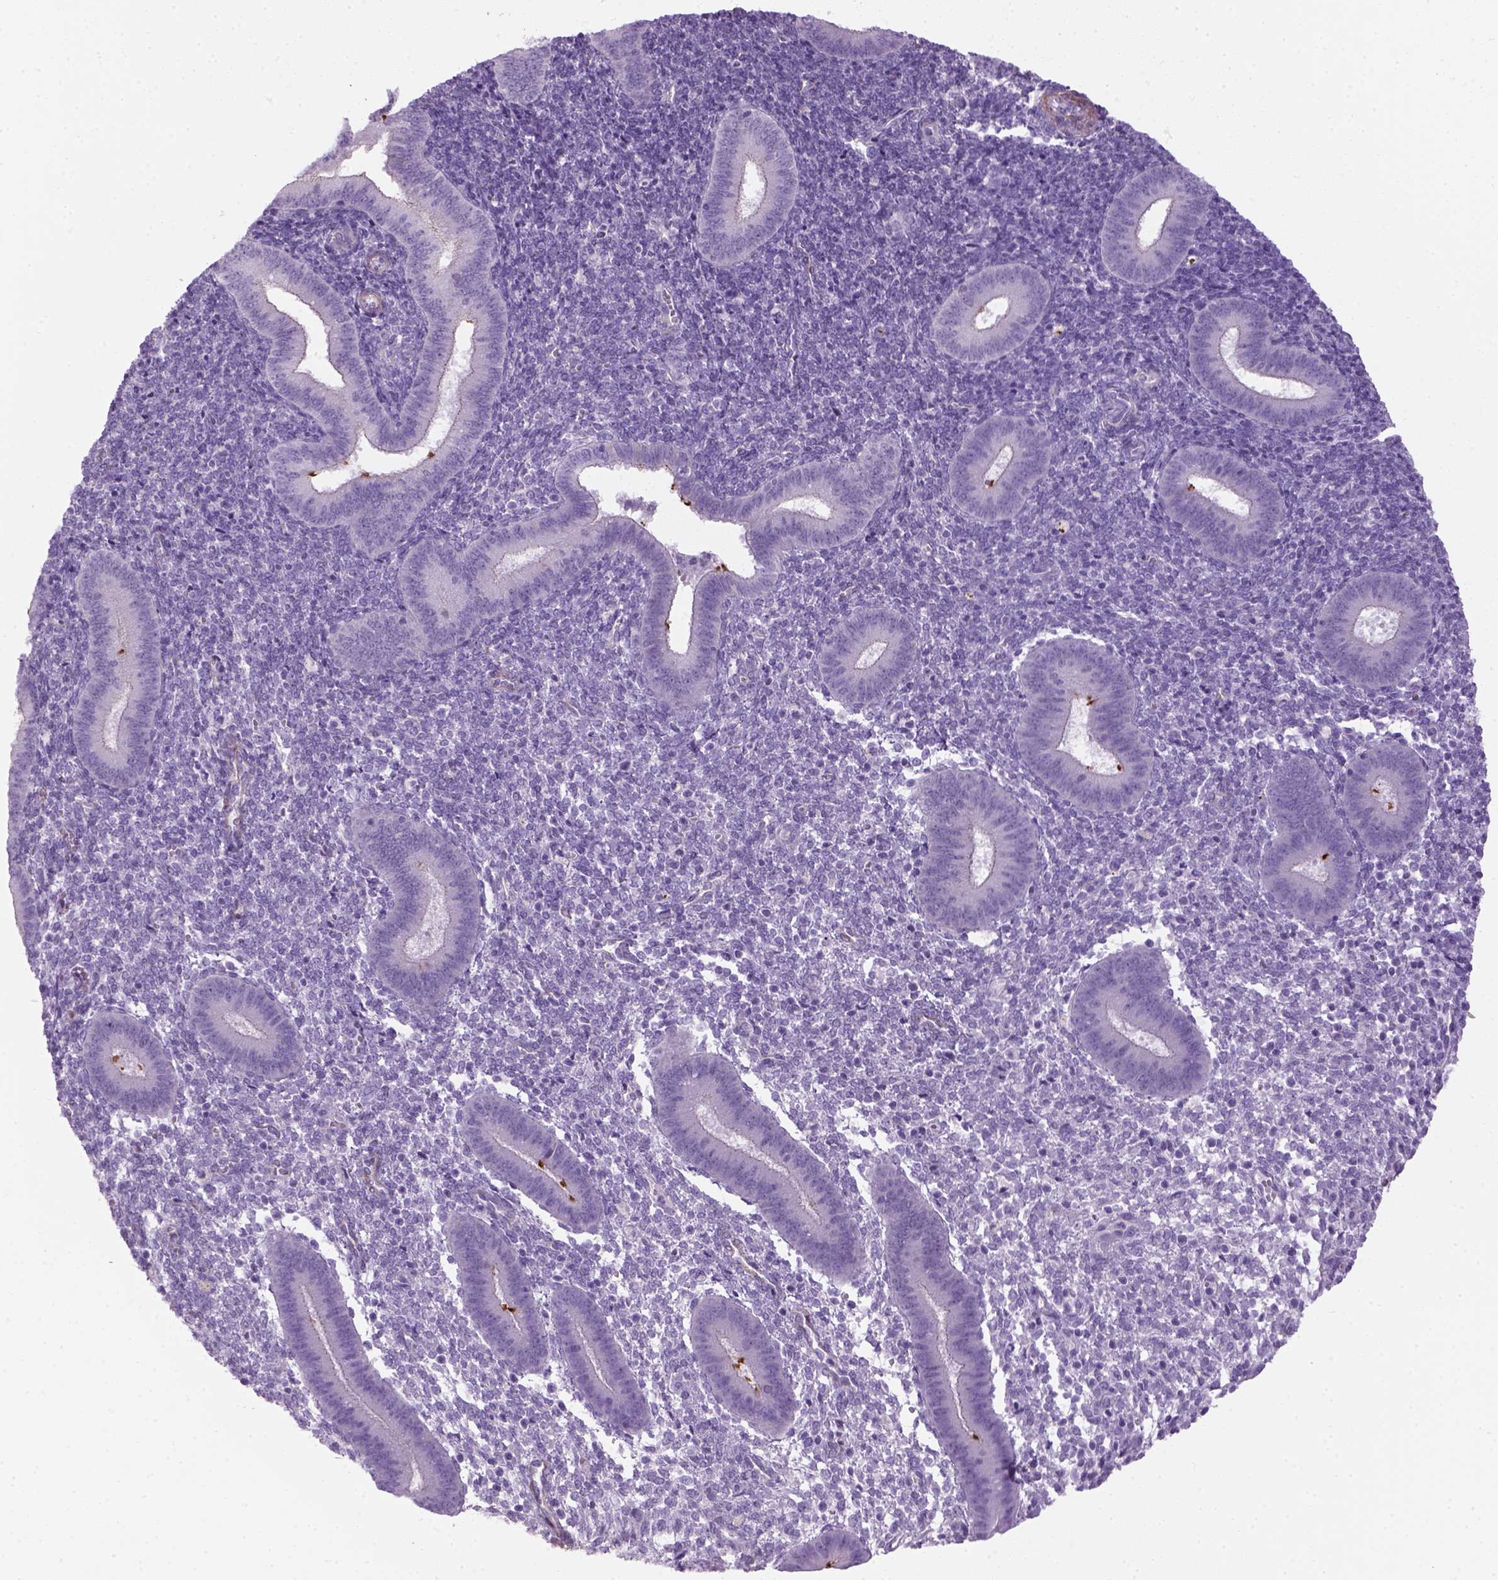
{"staining": {"intensity": "negative", "quantity": "none", "location": "none"}, "tissue": "endometrium", "cell_type": "Cells in endometrial stroma", "image_type": "normal", "snomed": [{"axis": "morphology", "description": "Normal tissue, NOS"}, {"axis": "topography", "description": "Endometrium"}], "caption": "The histopathology image reveals no staining of cells in endometrial stroma in unremarkable endometrium.", "gene": "FAM161A", "patient": {"sex": "female", "age": 25}}